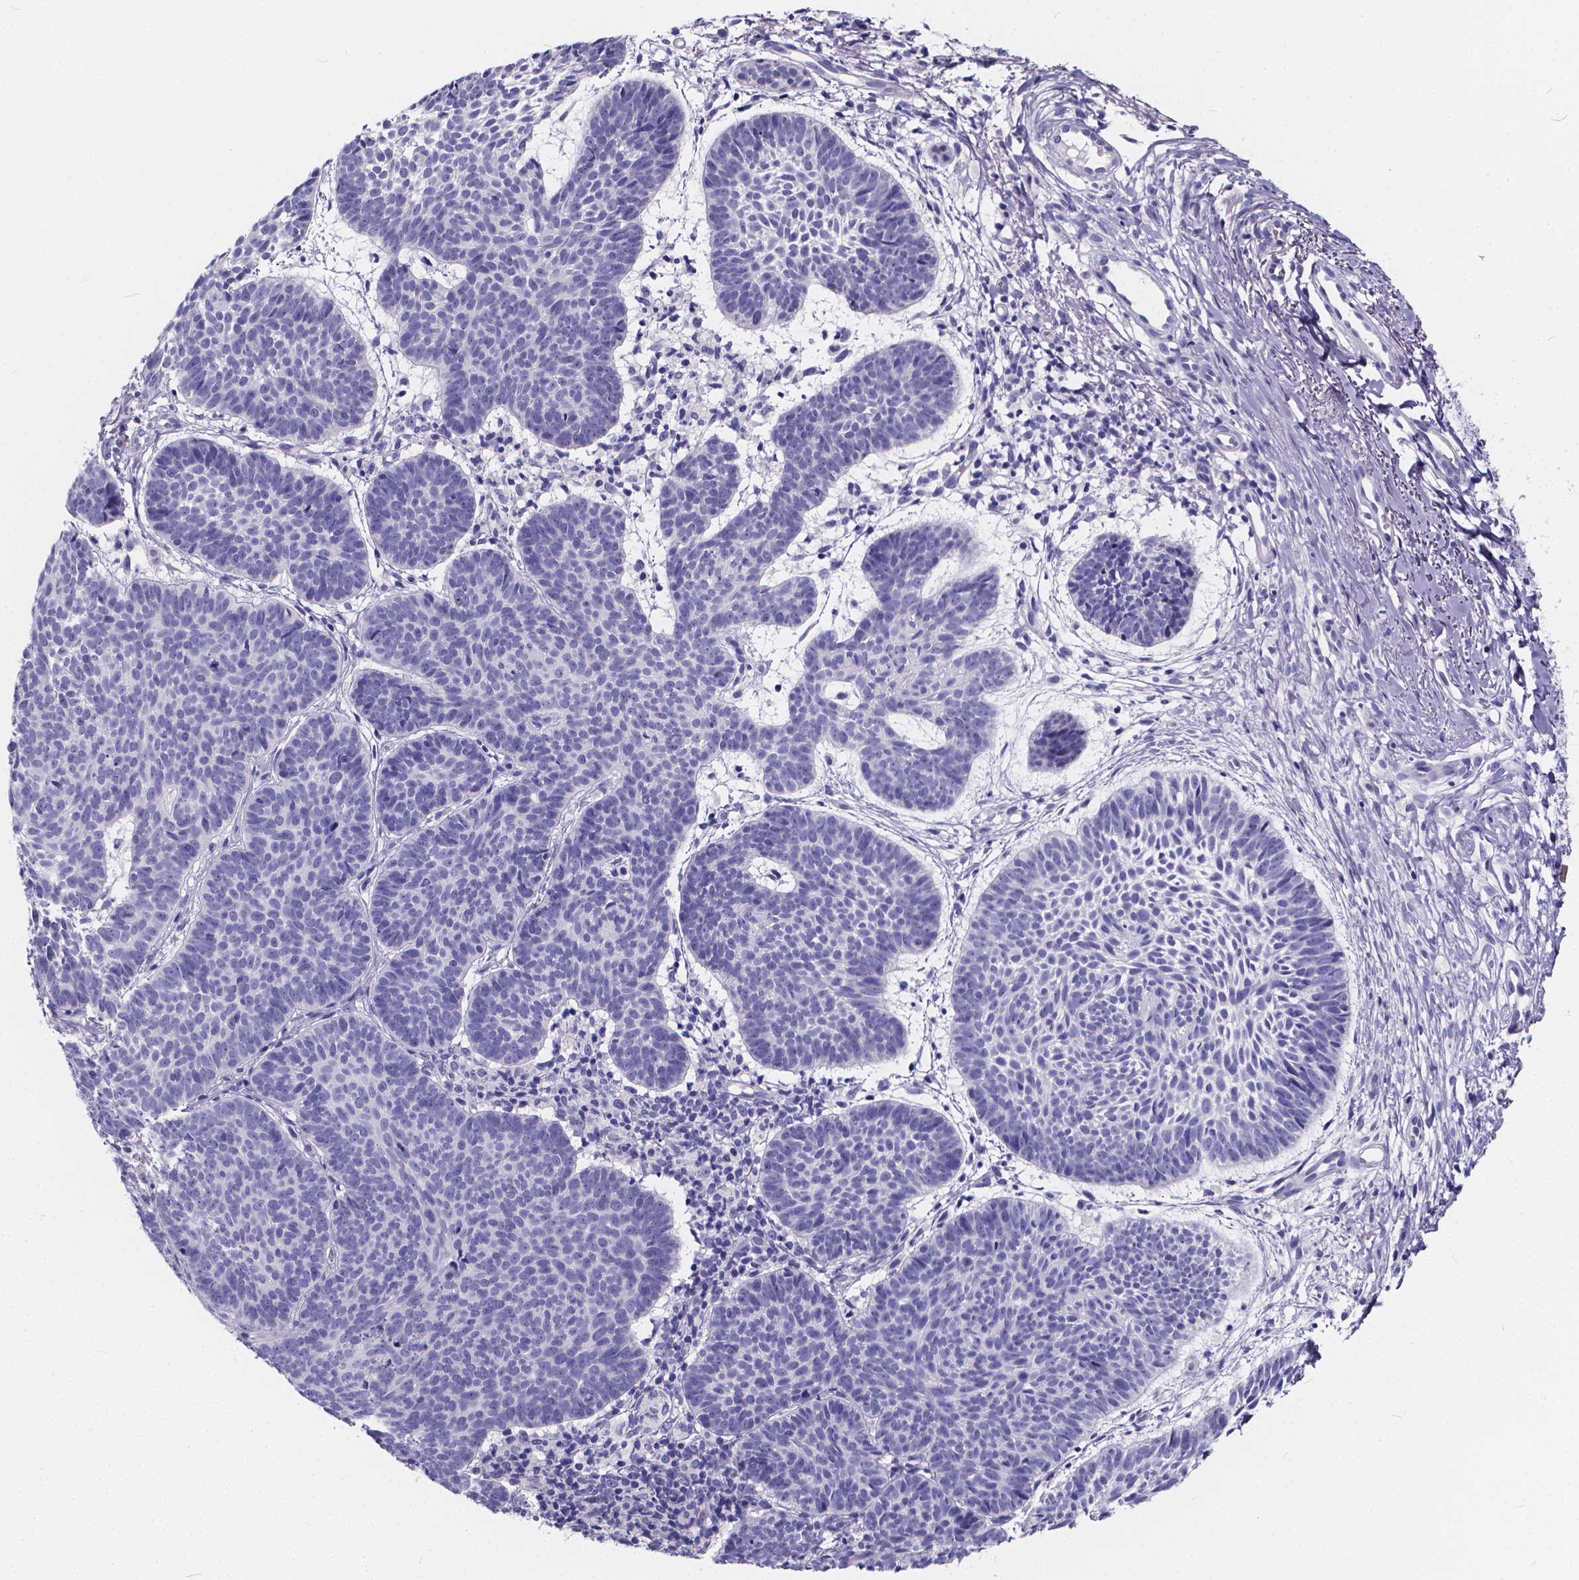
{"staining": {"intensity": "negative", "quantity": "none", "location": "none"}, "tissue": "skin cancer", "cell_type": "Tumor cells", "image_type": "cancer", "snomed": [{"axis": "morphology", "description": "Basal cell carcinoma"}, {"axis": "topography", "description": "Skin"}], "caption": "This is a micrograph of IHC staining of skin cancer (basal cell carcinoma), which shows no positivity in tumor cells.", "gene": "SPEF2", "patient": {"sex": "male", "age": 72}}